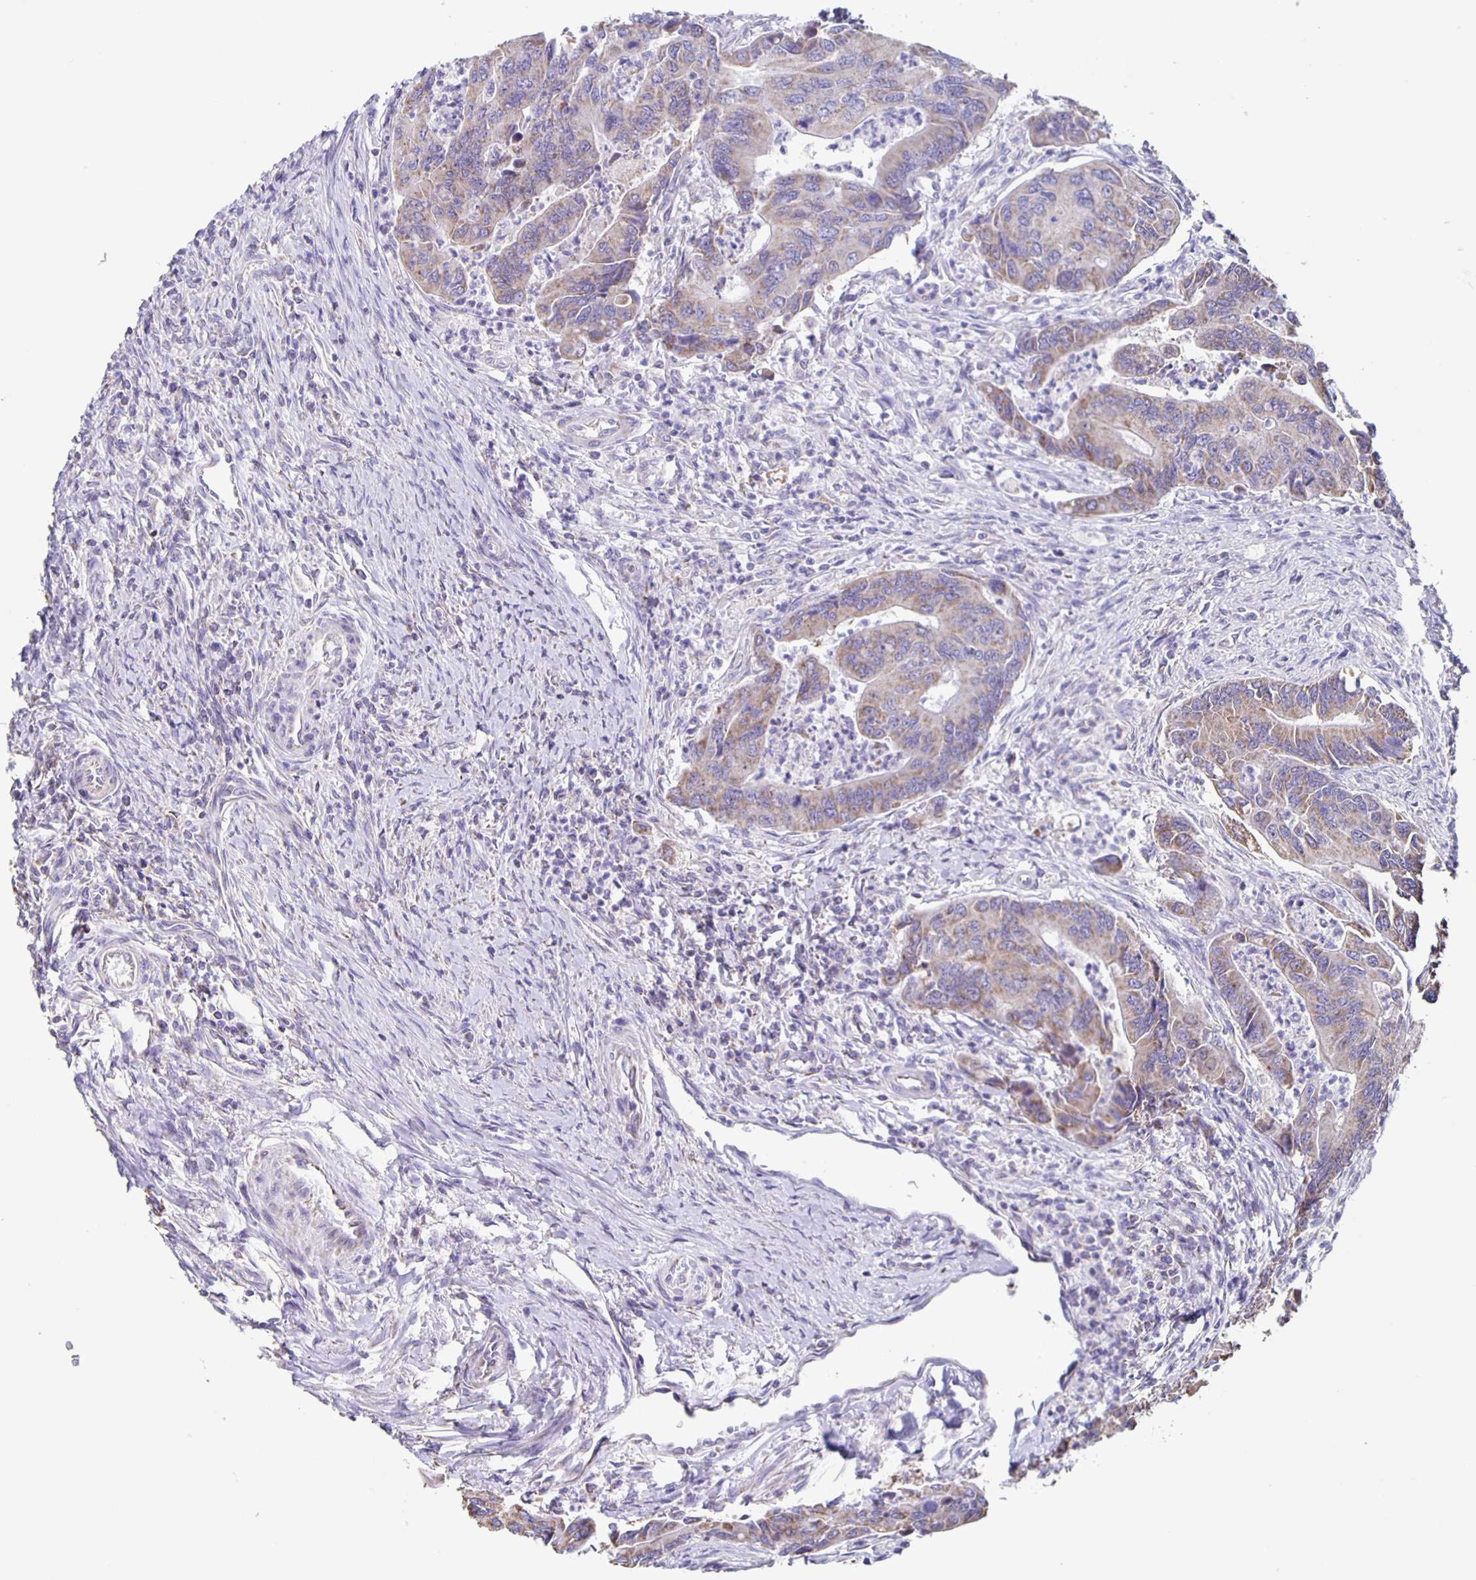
{"staining": {"intensity": "weak", "quantity": "25%-75%", "location": "cytoplasmic/membranous"}, "tissue": "colorectal cancer", "cell_type": "Tumor cells", "image_type": "cancer", "snomed": [{"axis": "morphology", "description": "Adenocarcinoma, NOS"}, {"axis": "topography", "description": "Colon"}], "caption": "Immunohistochemical staining of colorectal cancer (adenocarcinoma) shows low levels of weak cytoplasmic/membranous expression in about 25%-75% of tumor cells.", "gene": "TPPP", "patient": {"sex": "female", "age": 67}}